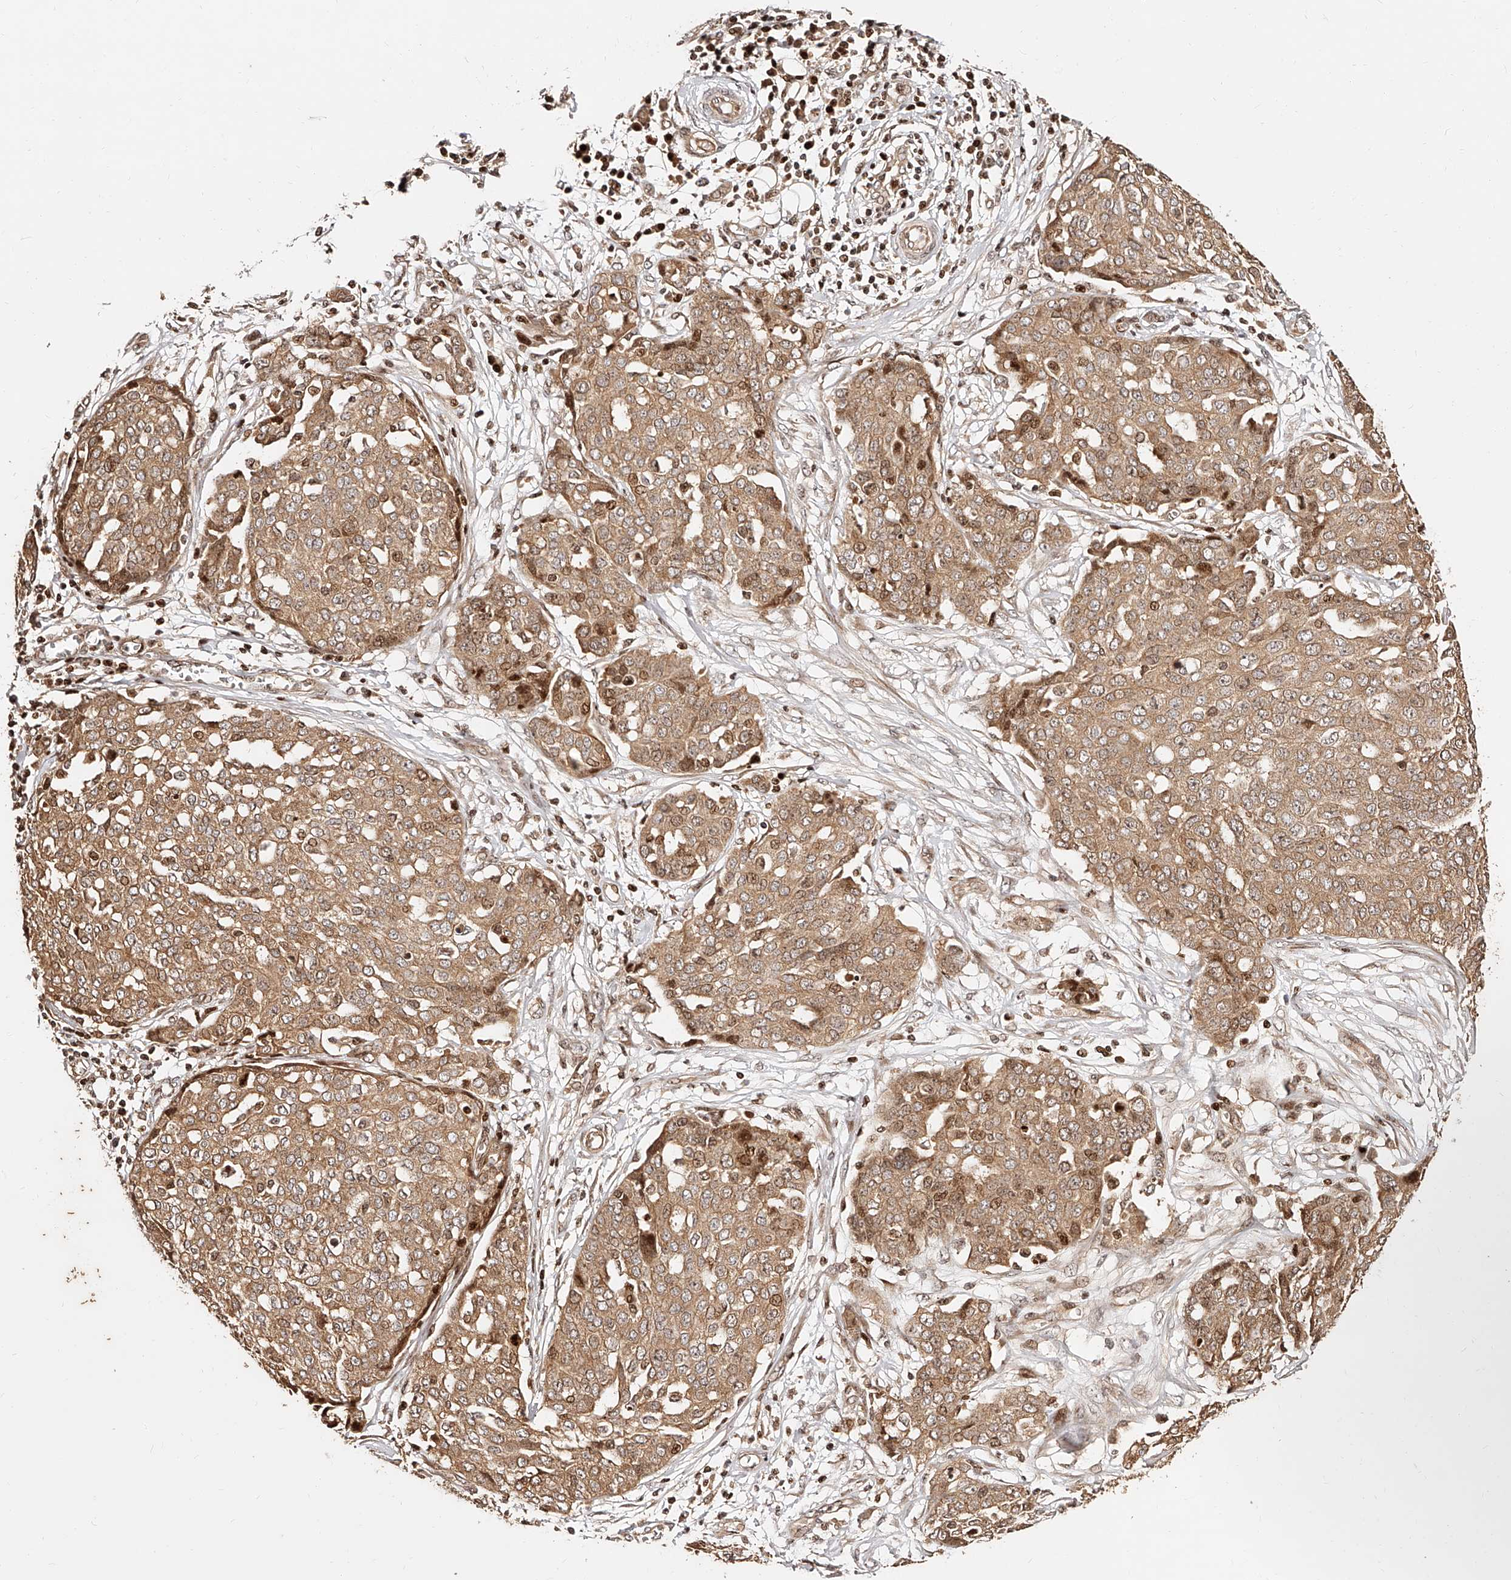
{"staining": {"intensity": "moderate", "quantity": ">75%", "location": "cytoplasmic/membranous,nuclear"}, "tissue": "ovarian cancer", "cell_type": "Tumor cells", "image_type": "cancer", "snomed": [{"axis": "morphology", "description": "Cystadenocarcinoma, serous, NOS"}, {"axis": "topography", "description": "Soft tissue"}, {"axis": "topography", "description": "Ovary"}], "caption": "Immunohistochemistry (DAB (3,3'-diaminobenzidine)) staining of ovarian cancer (serous cystadenocarcinoma) displays moderate cytoplasmic/membranous and nuclear protein expression in approximately >75% of tumor cells.", "gene": "PFDN2", "patient": {"sex": "female", "age": 57}}